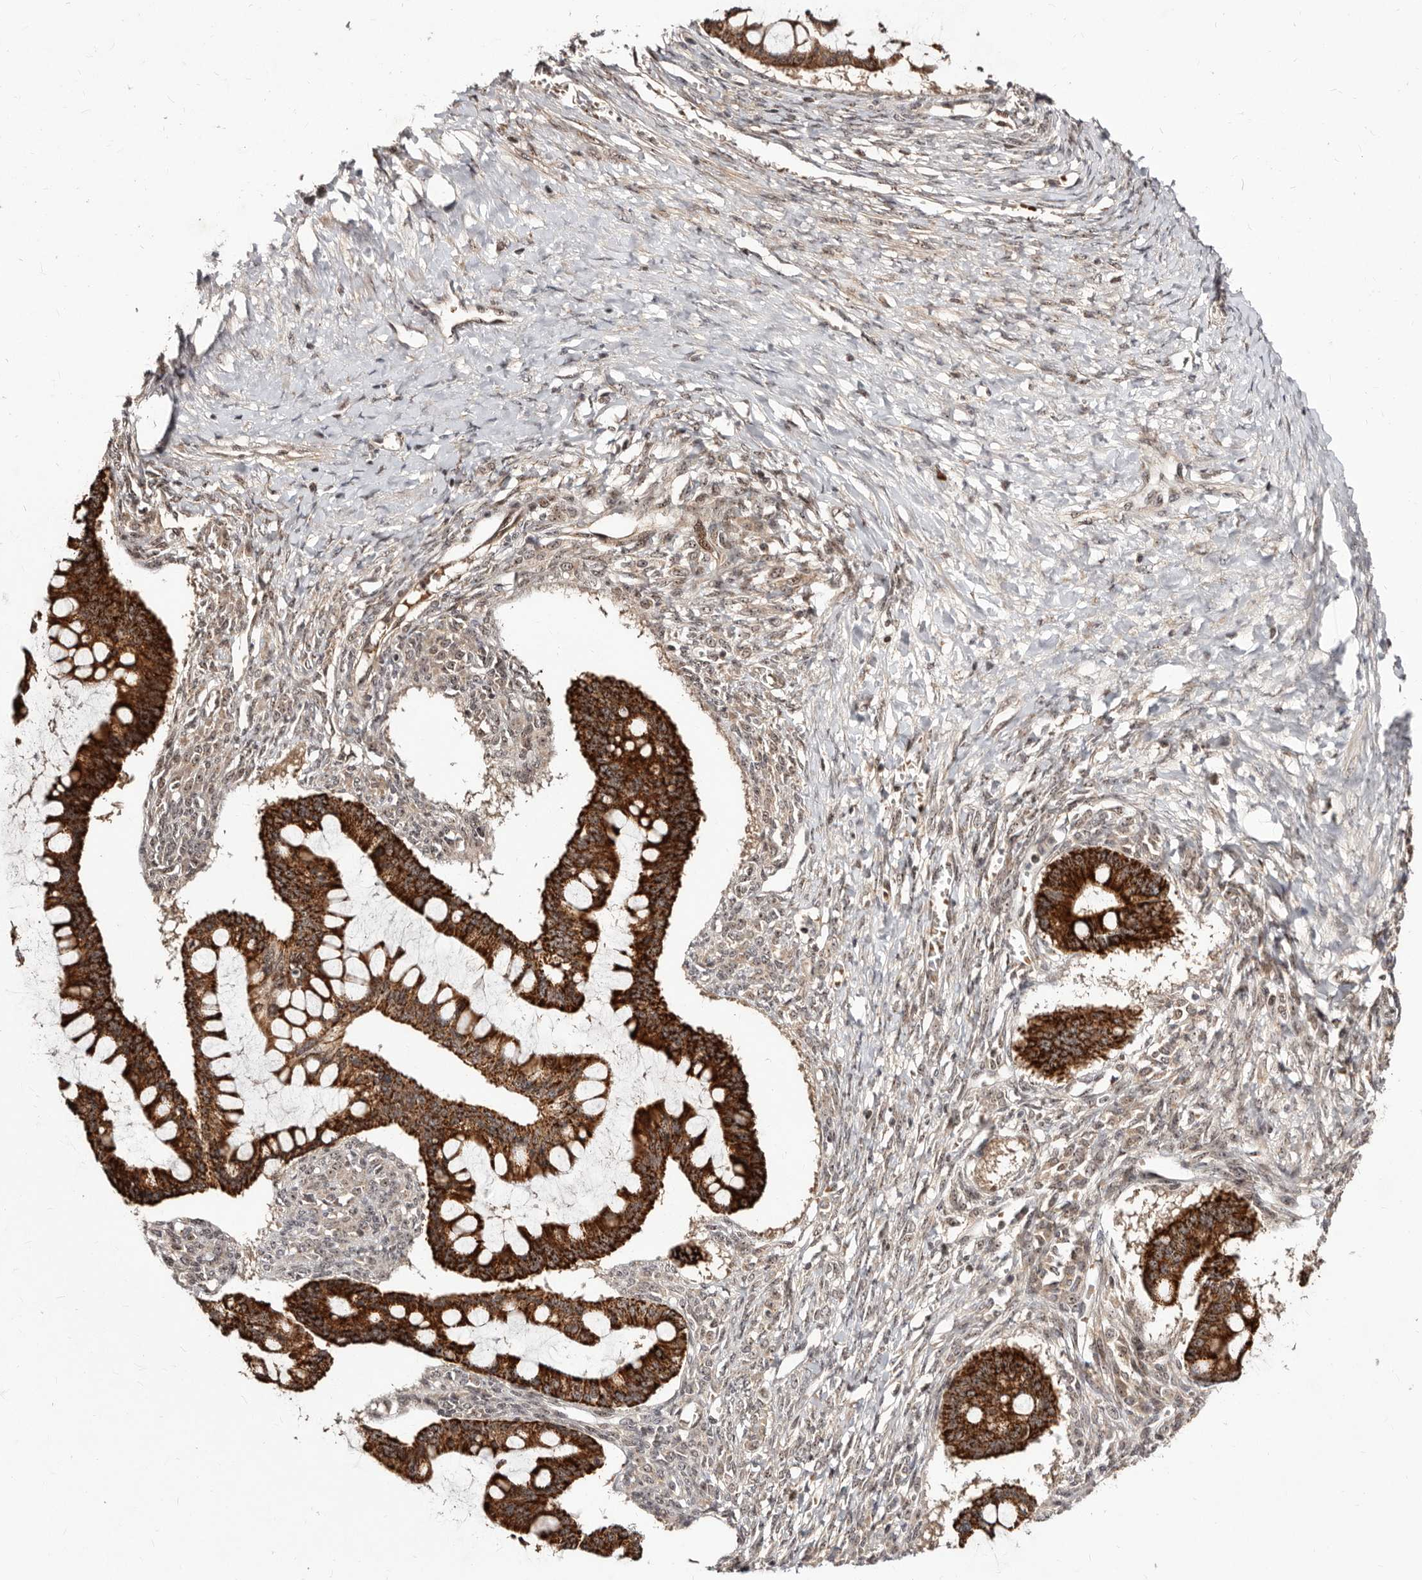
{"staining": {"intensity": "strong", "quantity": ">75%", "location": "cytoplasmic/membranous"}, "tissue": "ovarian cancer", "cell_type": "Tumor cells", "image_type": "cancer", "snomed": [{"axis": "morphology", "description": "Cystadenocarcinoma, mucinous, NOS"}, {"axis": "topography", "description": "Ovary"}], "caption": "An IHC histopathology image of tumor tissue is shown. Protein staining in brown shows strong cytoplasmic/membranous positivity in ovarian mucinous cystadenocarcinoma within tumor cells.", "gene": "APOL6", "patient": {"sex": "female", "age": 73}}